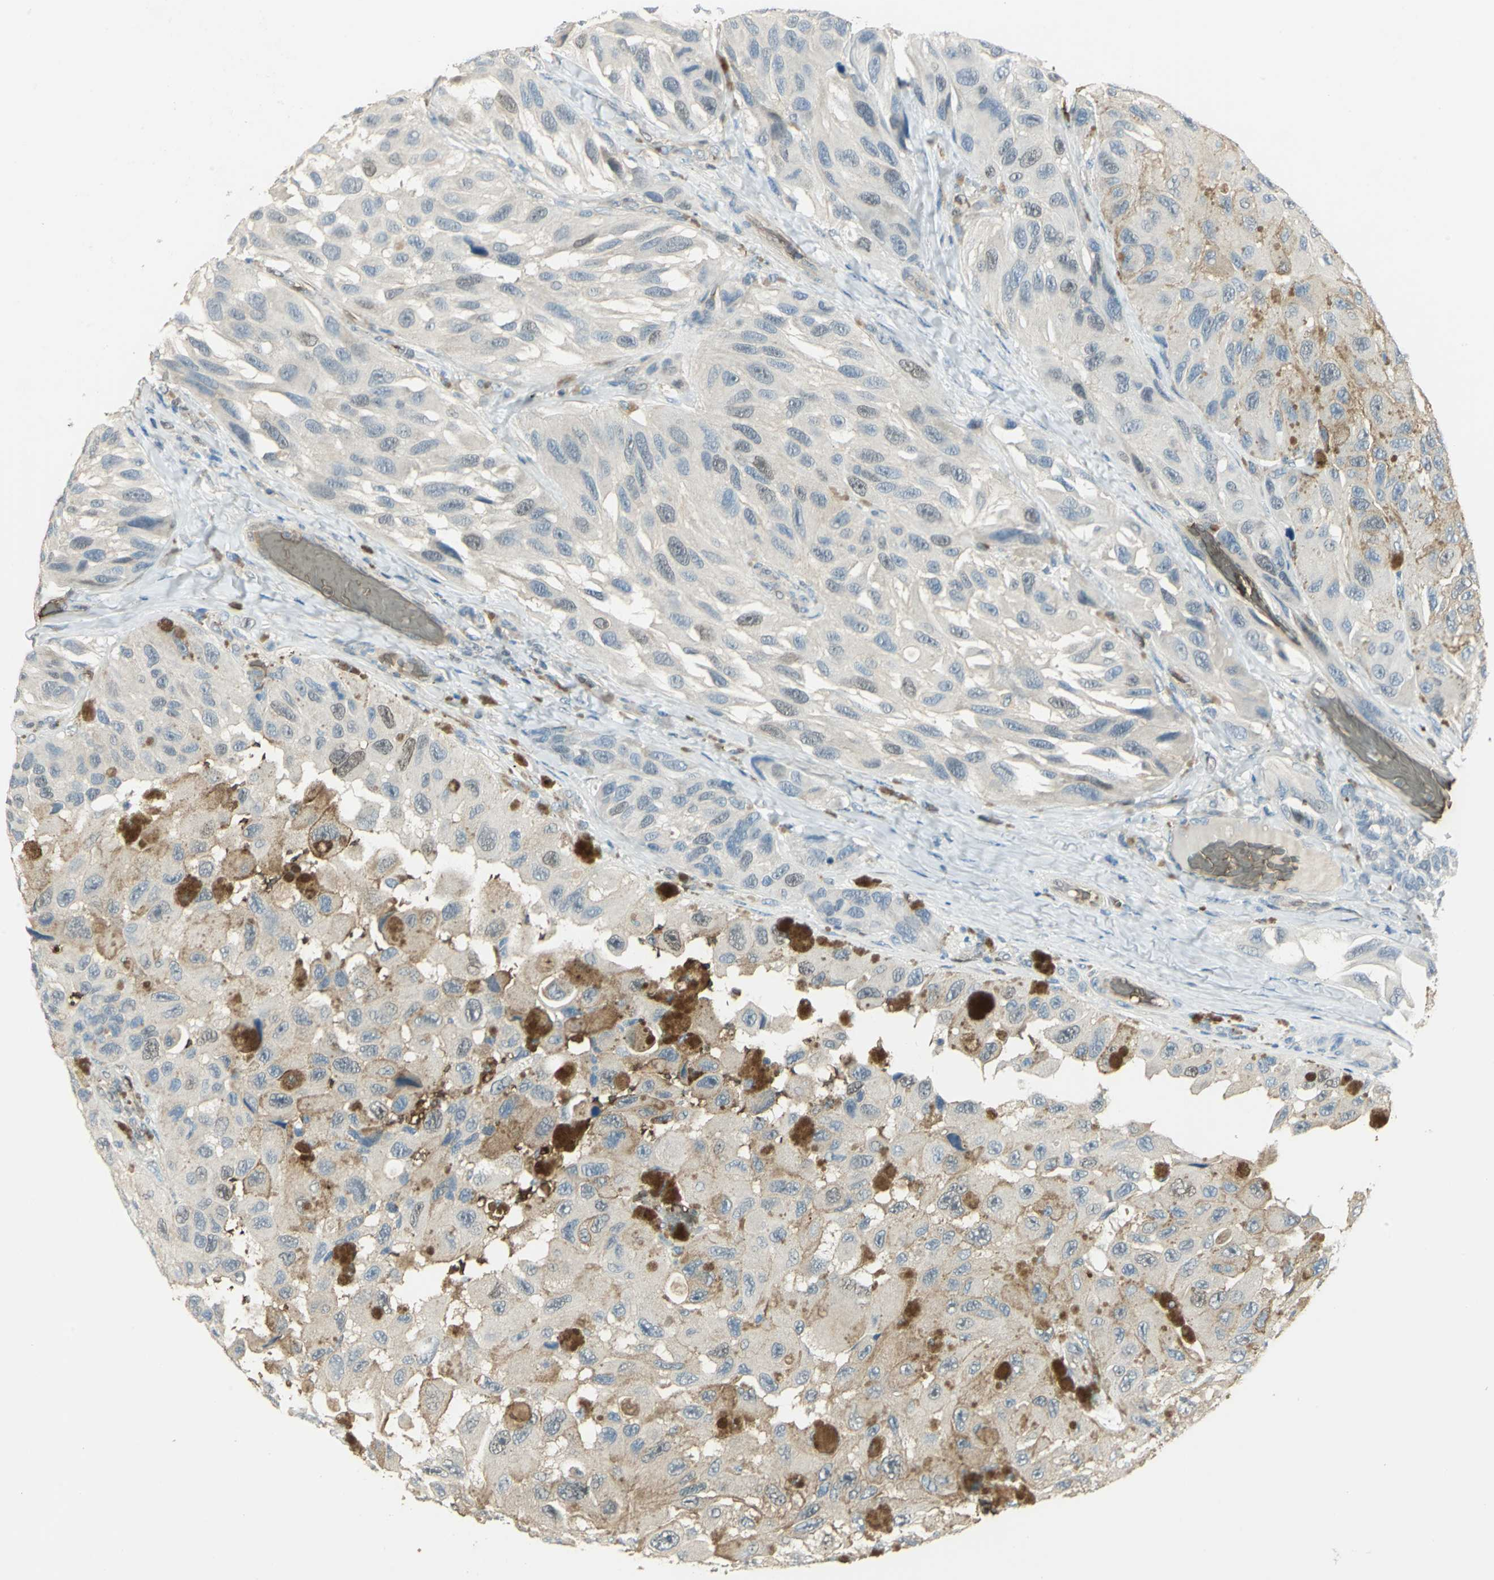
{"staining": {"intensity": "weak", "quantity": "<25%", "location": "cytoplasmic/membranous"}, "tissue": "melanoma", "cell_type": "Tumor cells", "image_type": "cancer", "snomed": [{"axis": "morphology", "description": "Malignant melanoma, NOS"}, {"axis": "topography", "description": "Skin"}], "caption": "A high-resolution histopathology image shows IHC staining of malignant melanoma, which shows no significant positivity in tumor cells.", "gene": "DDAH1", "patient": {"sex": "female", "age": 73}}